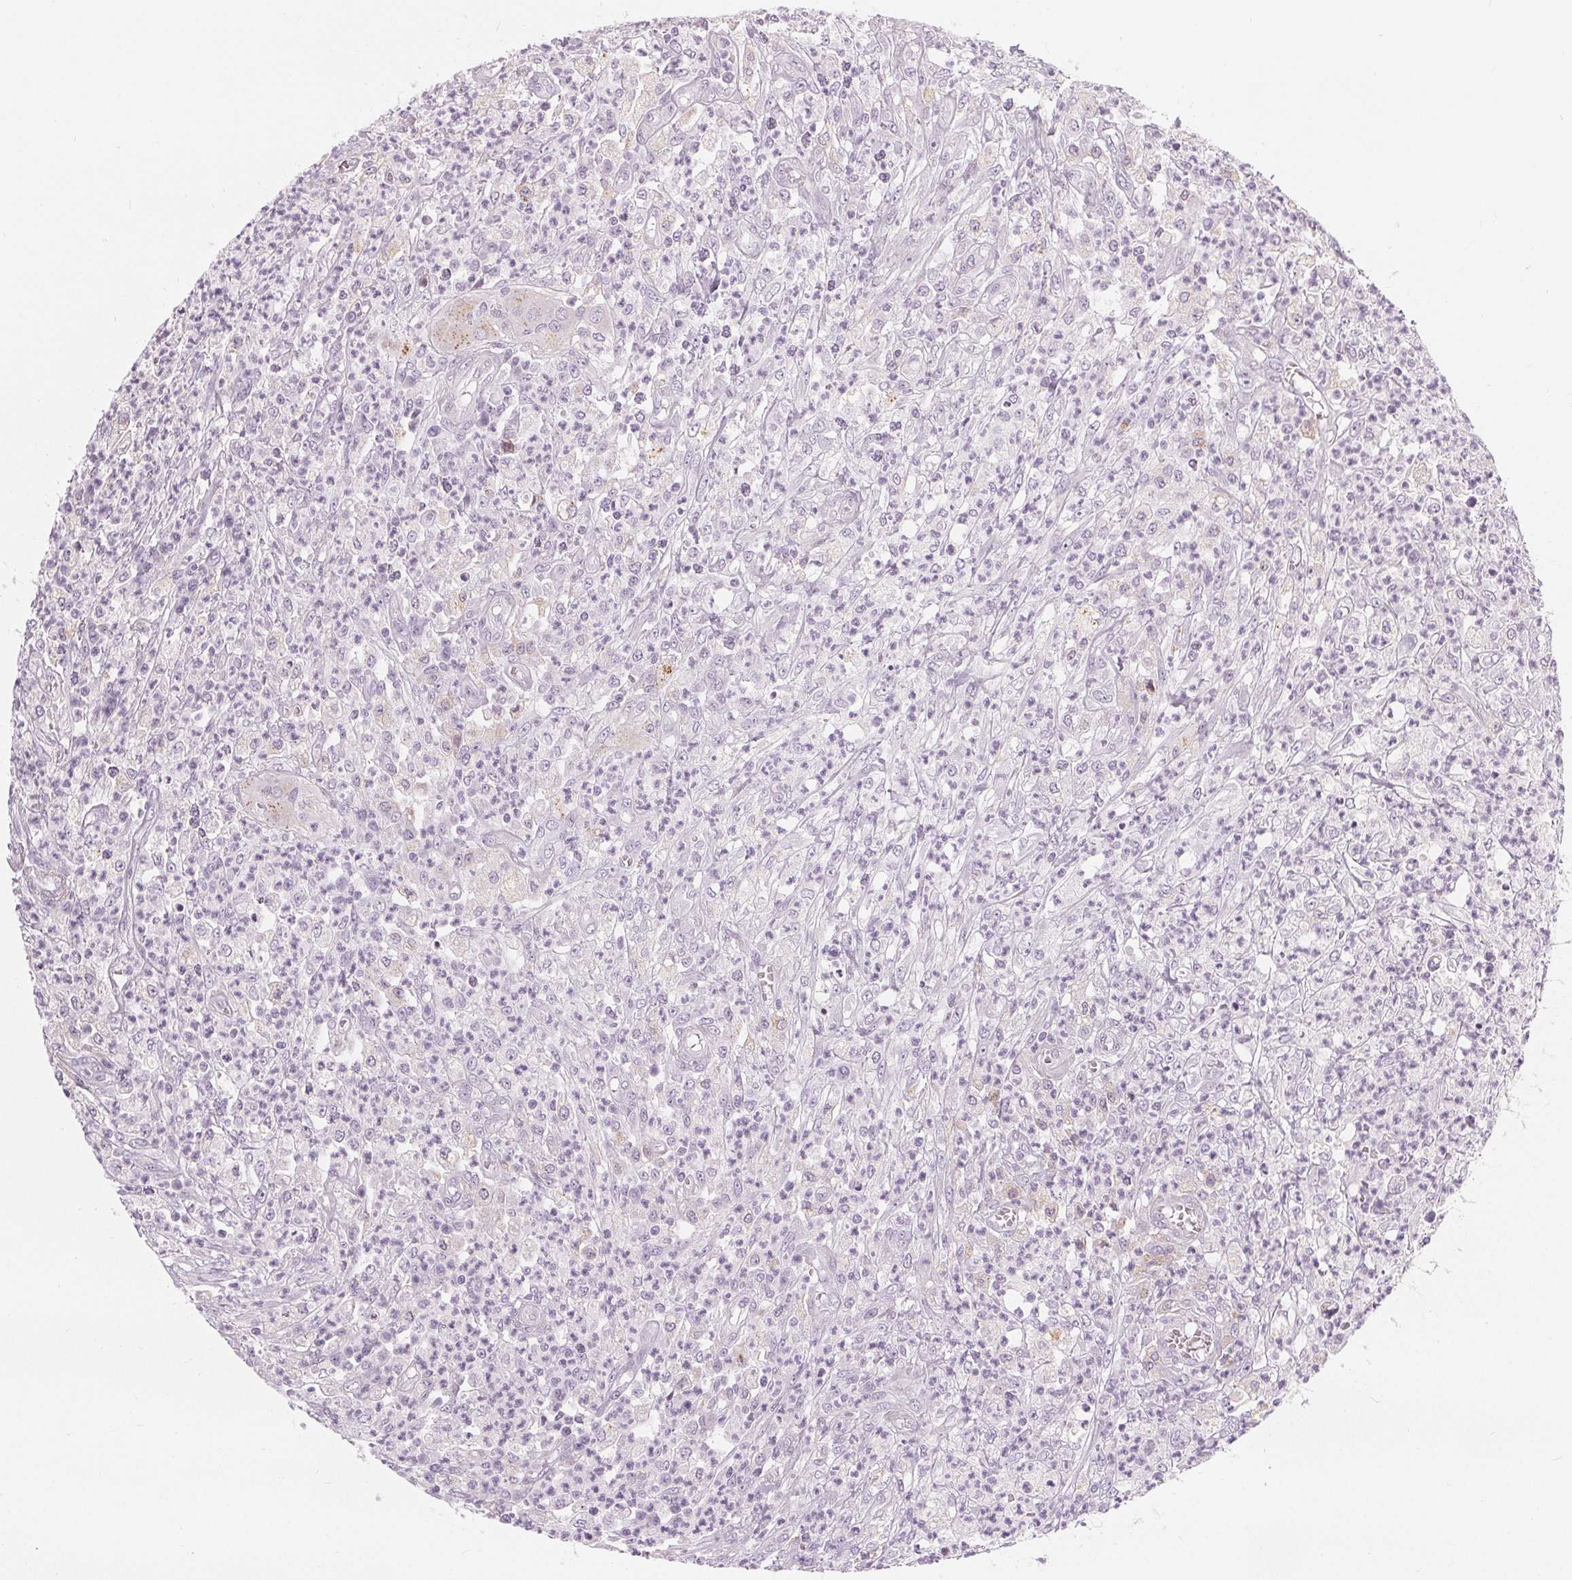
{"staining": {"intensity": "negative", "quantity": "none", "location": "none"}, "tissue": "colorectal cancer", "cell_type": "Tumor cells", "image_type": "cancer", "snomed": [{"axis": "morphology", "description": "Normal tissue, NOS"}, {"axis": "morphology", "description": "Adenocarcinoma, NOS"}, {"axis": "topography", "description": "Colon"}], "caption": "Tumor cells are negative for brown protein staining in colorectal adenocarcinoma.", "gene": "HOPX", "patient": {"sex": "male", "age": 65}}